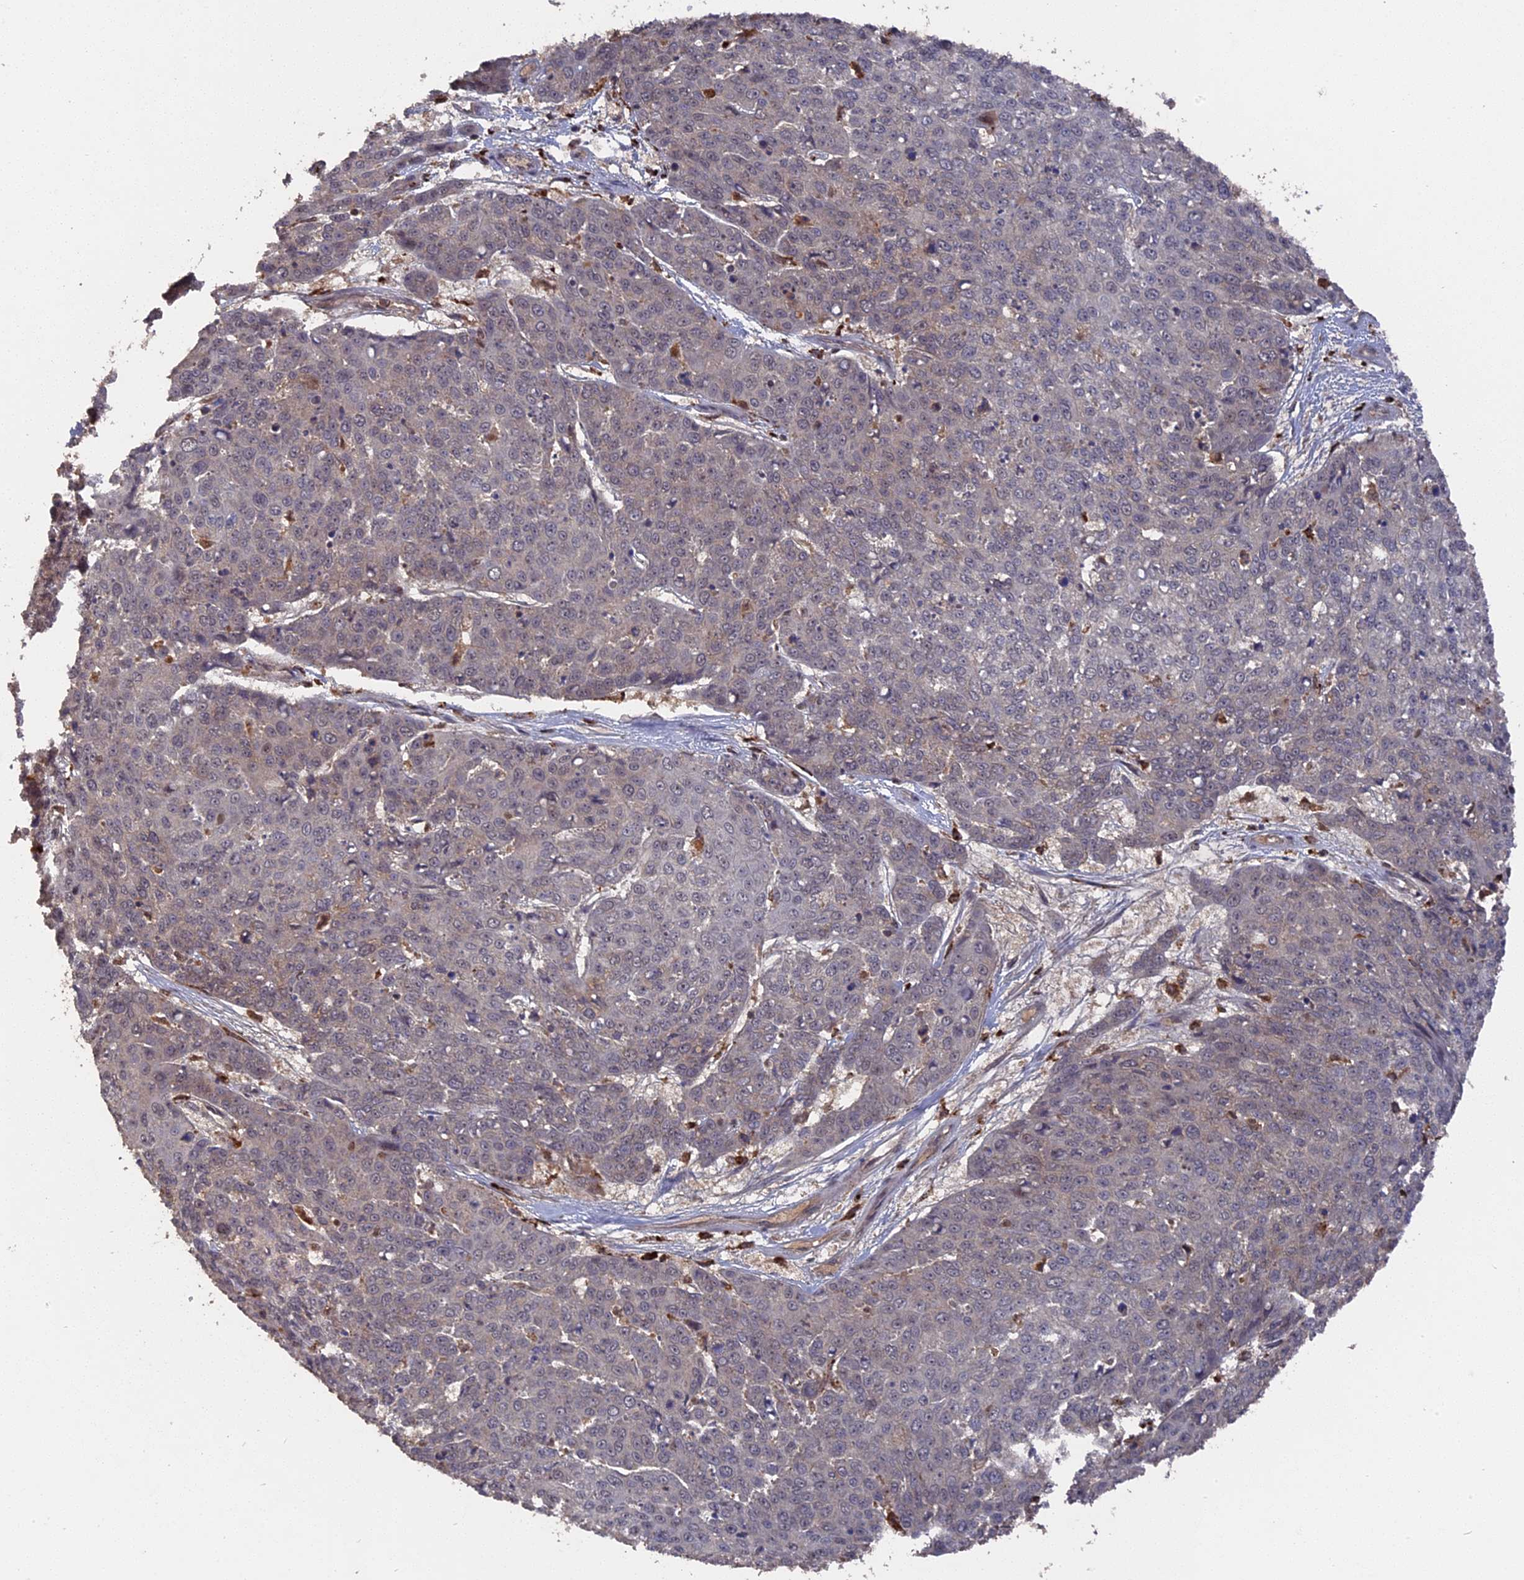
{"staining": {"intensity": "negative", "quantity": "none", "location": "none"}, "tissue": "skin cancer", "cell_type": "Tumor cells", "image_type": "cancer", "snomed": [{"axis": "morphology", "description": "Squamous cell carcinoma, NOS"}, {"axis": "topography", "description": "Skin"}], "caption": "The immunohistochemistry (IHC) image has no significant staining in tumor cells of skin cancer (squamous cell carcinoma) tissue. (Stains: DAB (3,3'-diaminobenzidine) immunohistochemistry with hematoxylin counter stain, Microscopy: brightfield microscopy at high magnification).", "gene": "TELO2", "patient": {"sex": "male", "age": 71}}